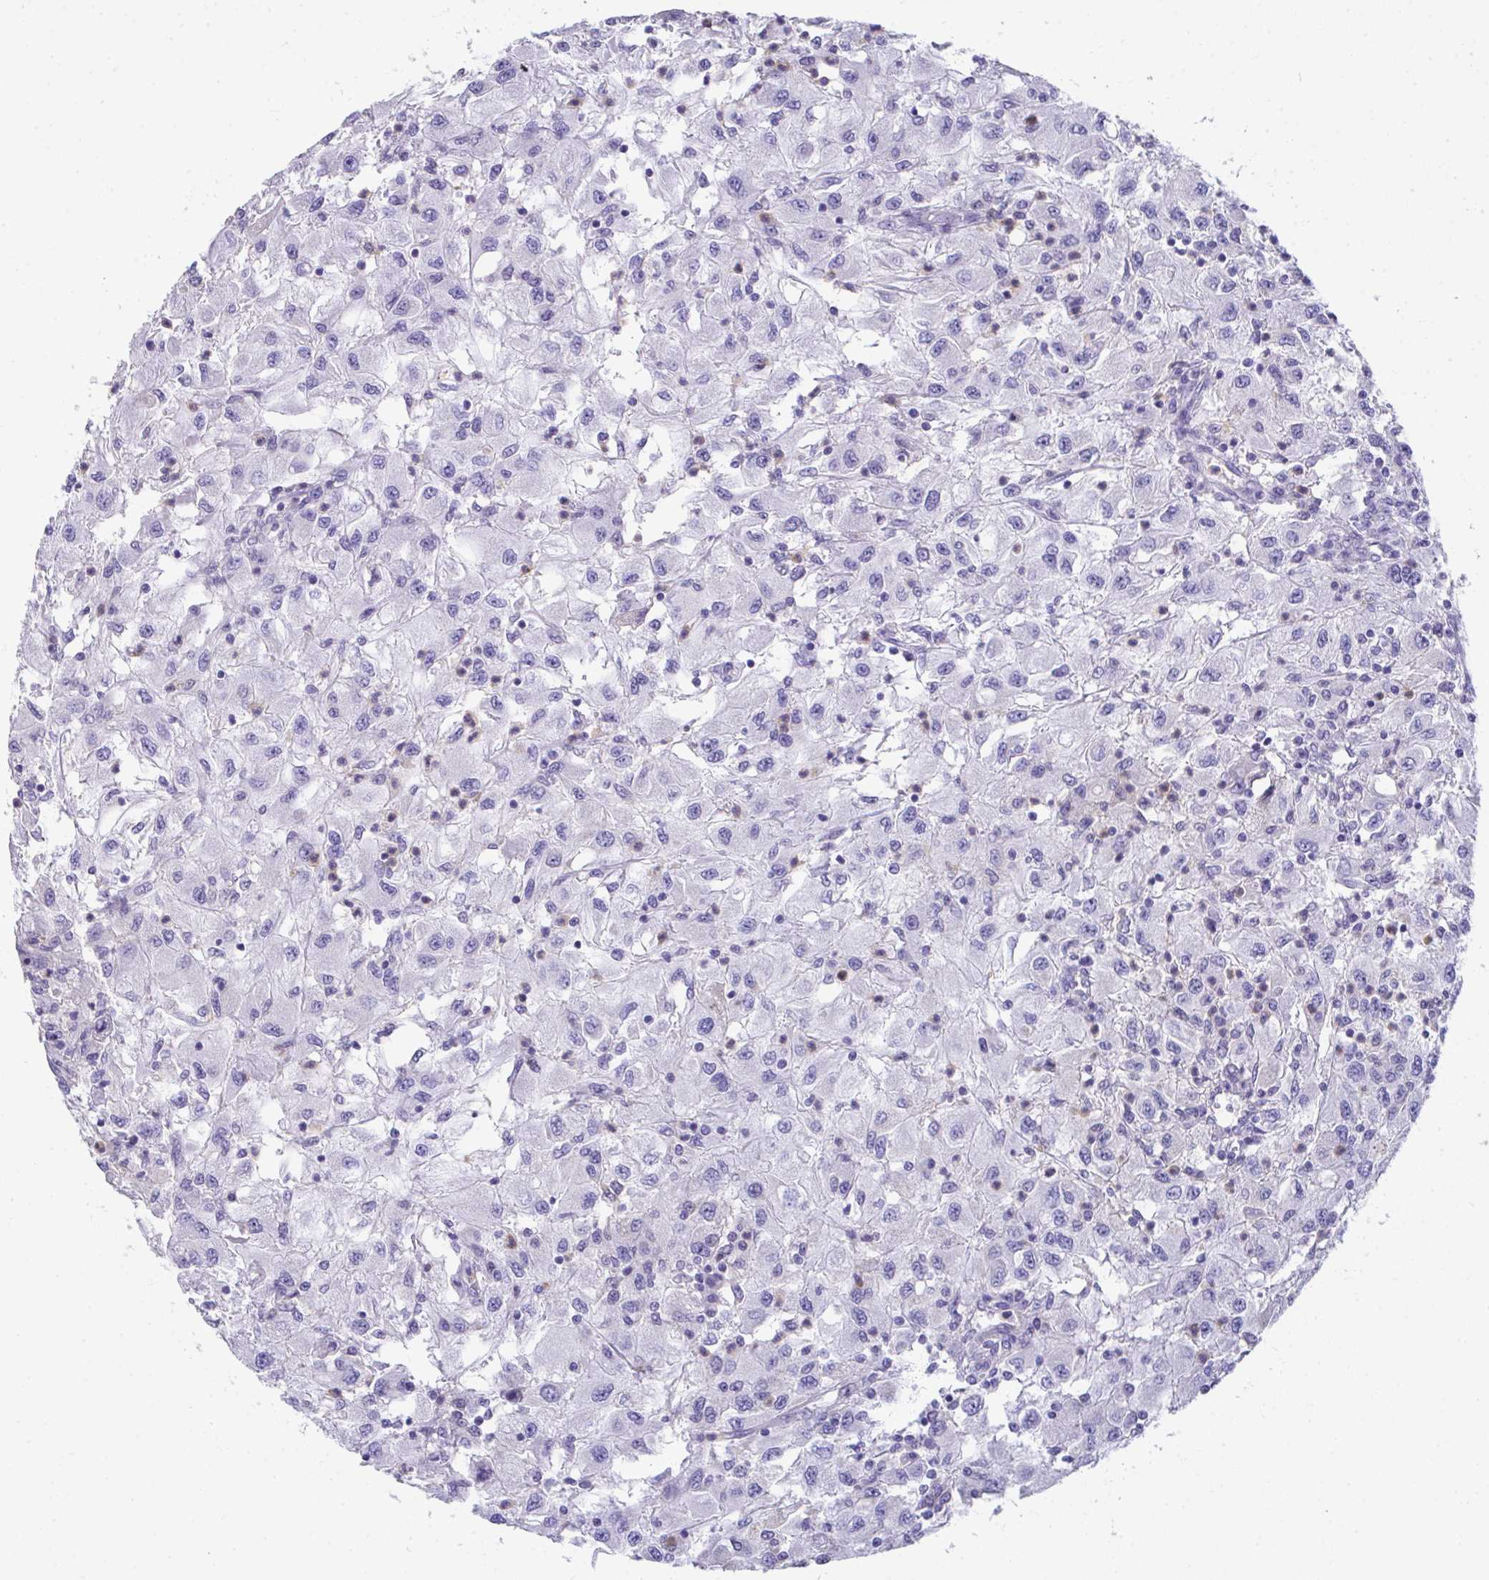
{"staining": {"intensity": "negative", "quantity": "none", "location": "none"}, "tissue": "renal cancer", "cell_type": "Tumor cells", "image_type": "cancer", "snomed": [{"axis": "morphology", "description": "Adenocarcinoma, NOS"}, {"axis": "topography", "description": "Kidney"}], "caption": "Renal cancer (adenocarcinoma) stained for a protein using IHC reveals no staining tumor cells.", "gene": "COA5", "patient": {"sex": "female", "age": 67}}